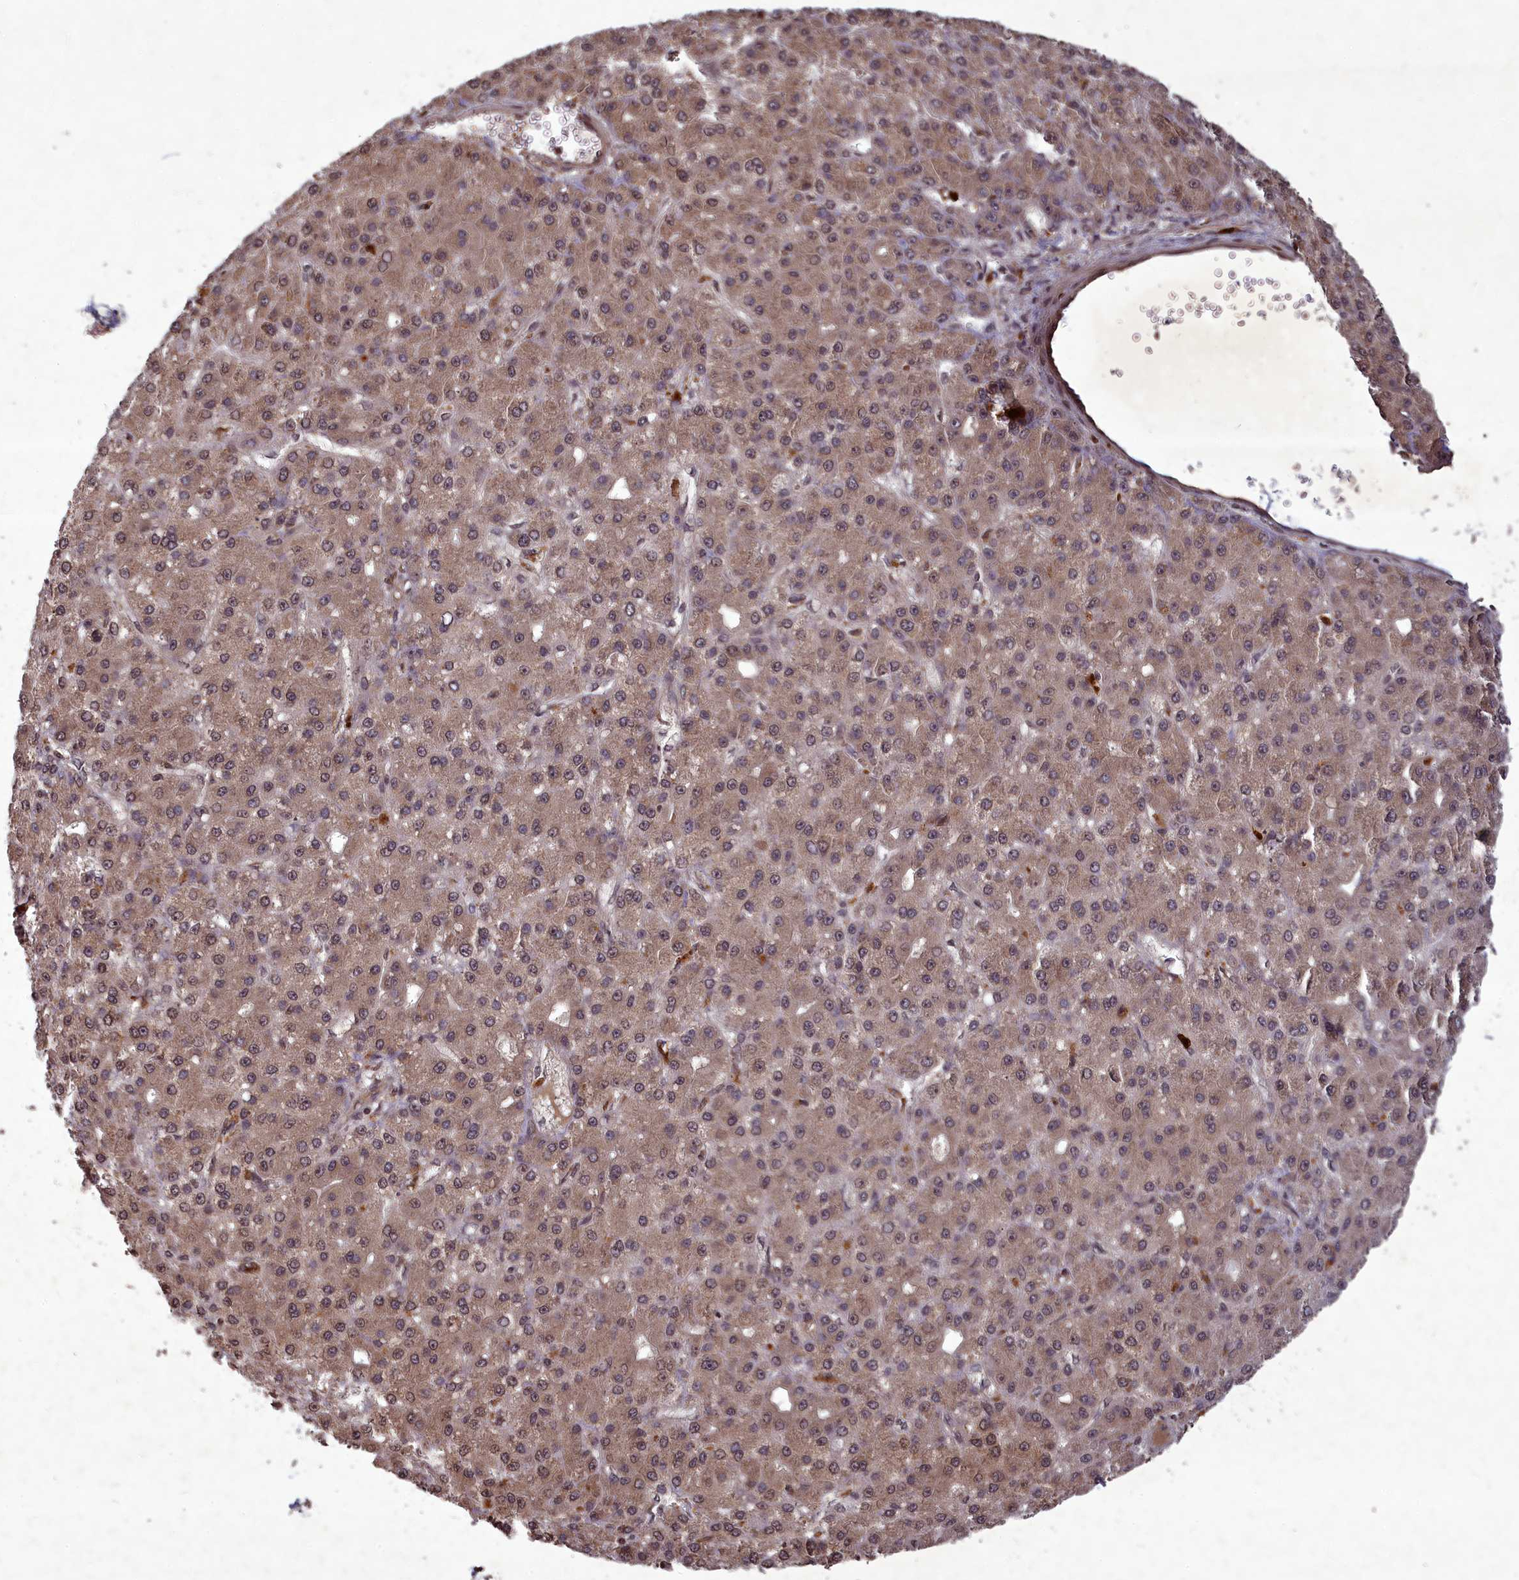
{"staining": {"intensity": "moderate", "quantity": ">75%", "location": "cytoplasmic/membranous"}, "tissue": "liver cancer", "cell_type": "Tumor cells", "image_type": "cancer", "snomed": [{"axis": "morphology", "description": "Carcinoma, Hepatocellular, NOS"}, {"axis": "topography", "description": "Liver"}], "caption": "Liver hepatocellular carcinoma stained with a brown dye exhibits moderate cytoplasmic/membranous positive expression in approximately >75% of tumor cells.", "gene": "SRMS", "patient": {"sex": "male", "age": 67}}